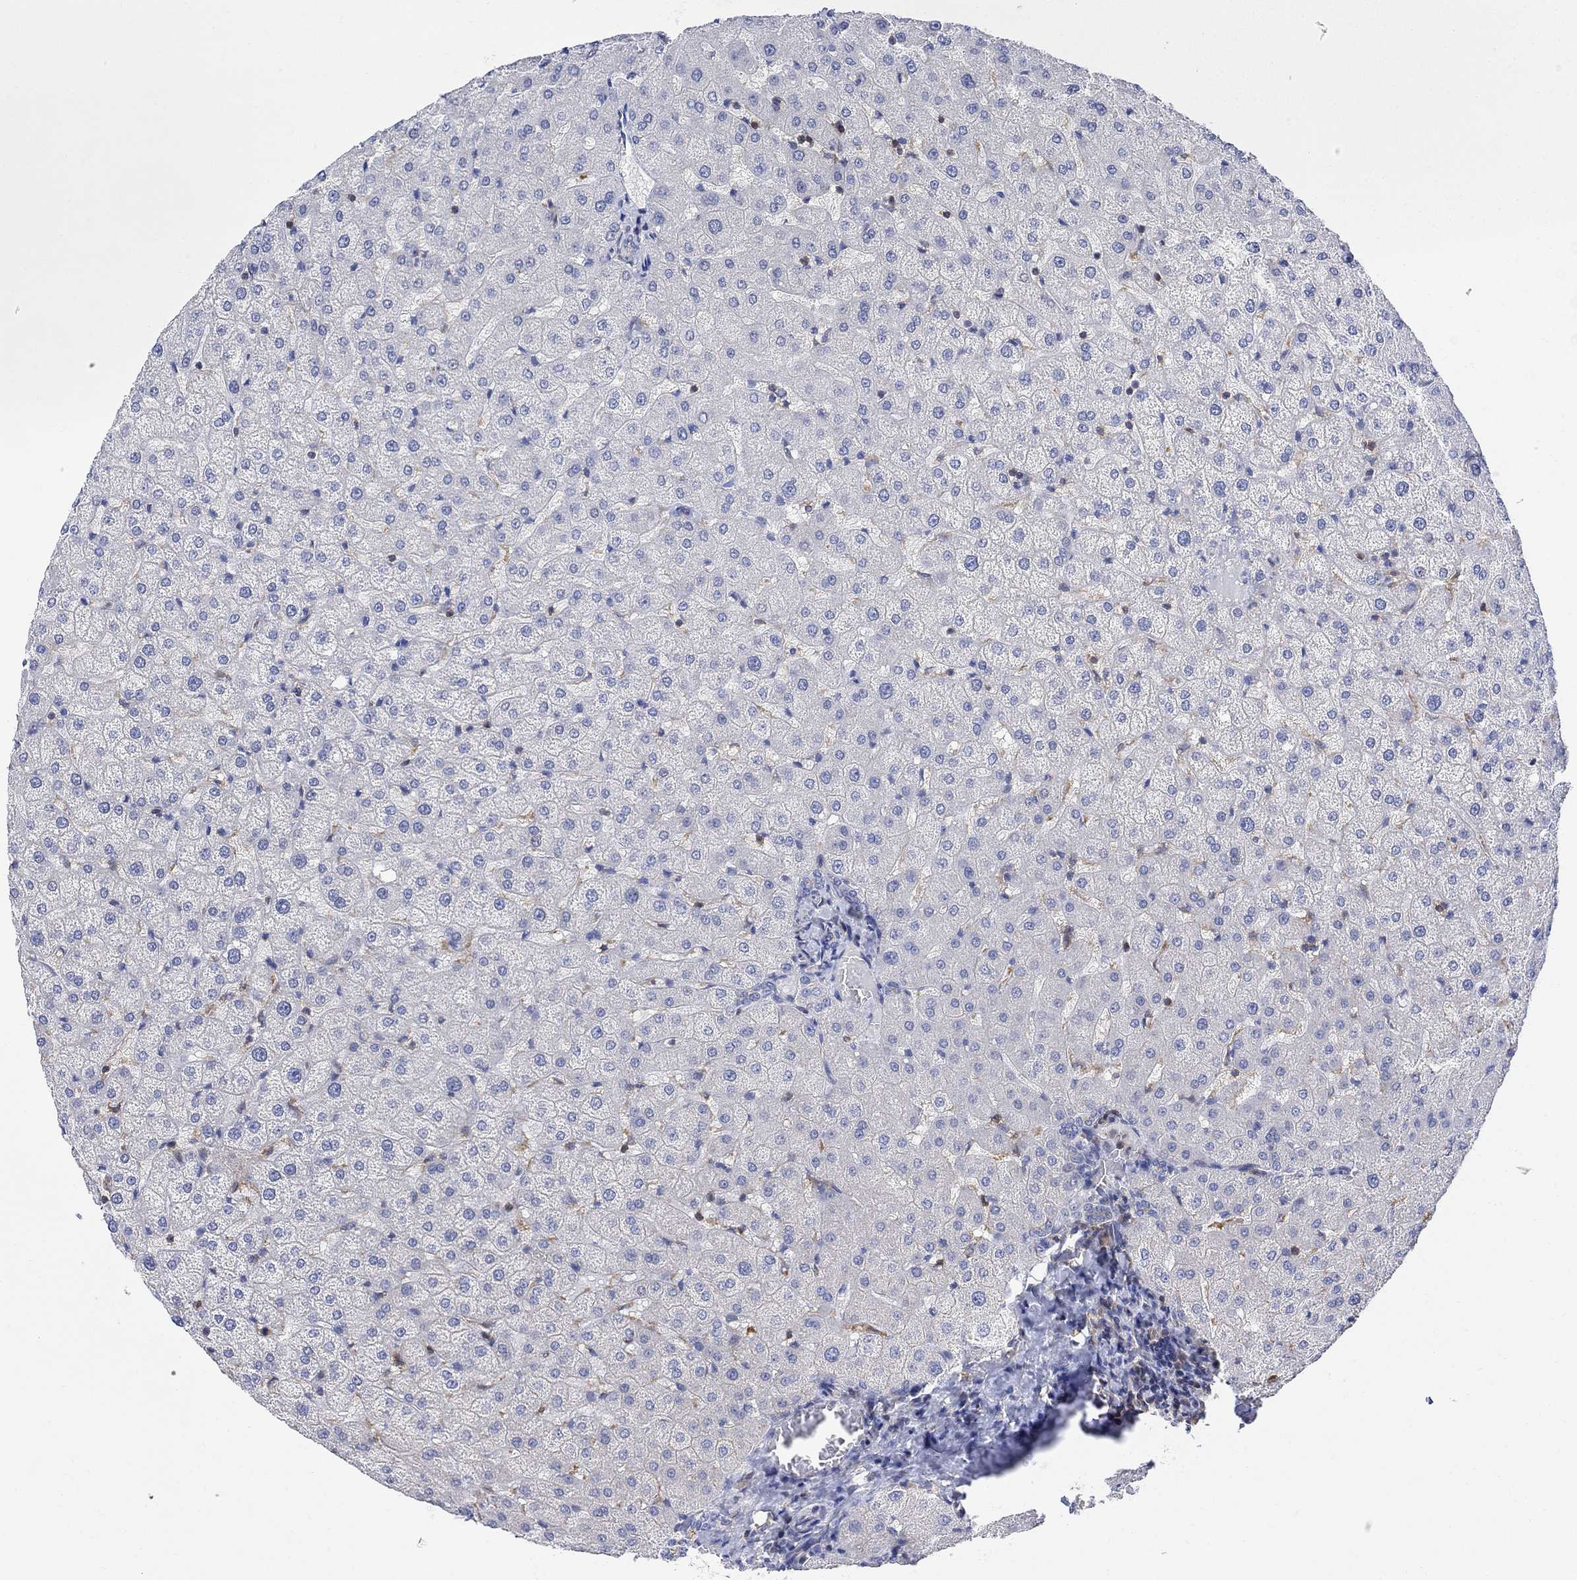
{"staining": {"intensity": "negative", "quantity": "none", "location": "none"}, "tissue": "liver", "cell_type": "Cholangiocytes", "image_type": "normal", "snomed": [{"axis": "morphology", "description": "Normal tissue, NOS"}, {"axis": "topography", "description": "Liver"}], "caption": "High power microscopy photomicrograph of an immunohistochemistry micrograph of normal liver, revealing no significant positivity in cholangiocytes.", "gene": "ARSK", "patient": {"sex": "female", "age": 50}}